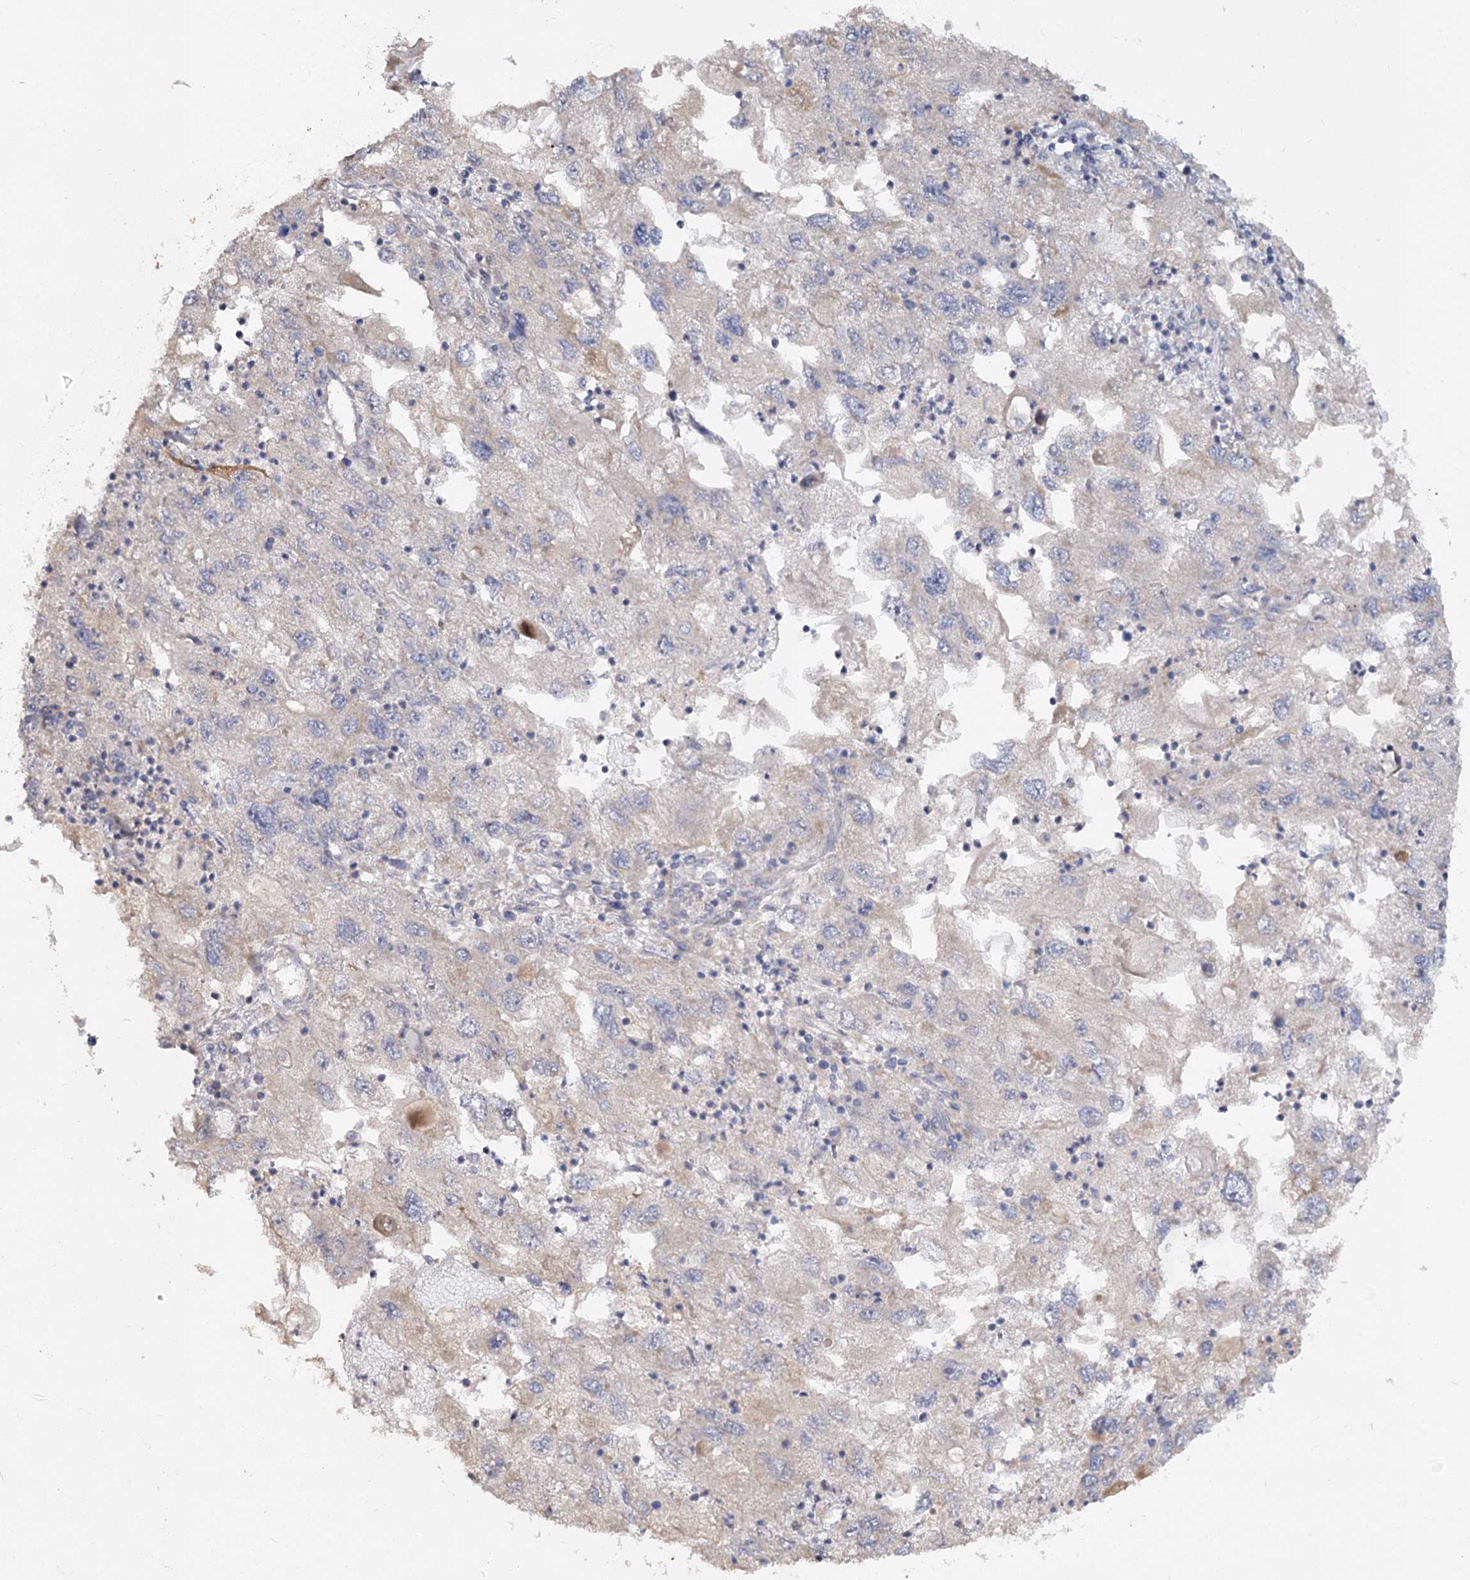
{"staining": {"intensity": "negative", "quantity": "none", "location": "none"}, "tissue": "endometrial cancer", "cell_type": "Tumor cells", "image_type": "cancer", "snomed": [{"axis": "morphology", "description": "Adenocarcinoma, NOS"}, {"axis": "topography", "description": "Endometrium"}], "caption": "Tumor cells are negative for brown protein staining in endometrial cancer. Nuclei are stained in blue.", "gene": "ANGPTL5", "patient": {"sex": "female", "age": 49}}